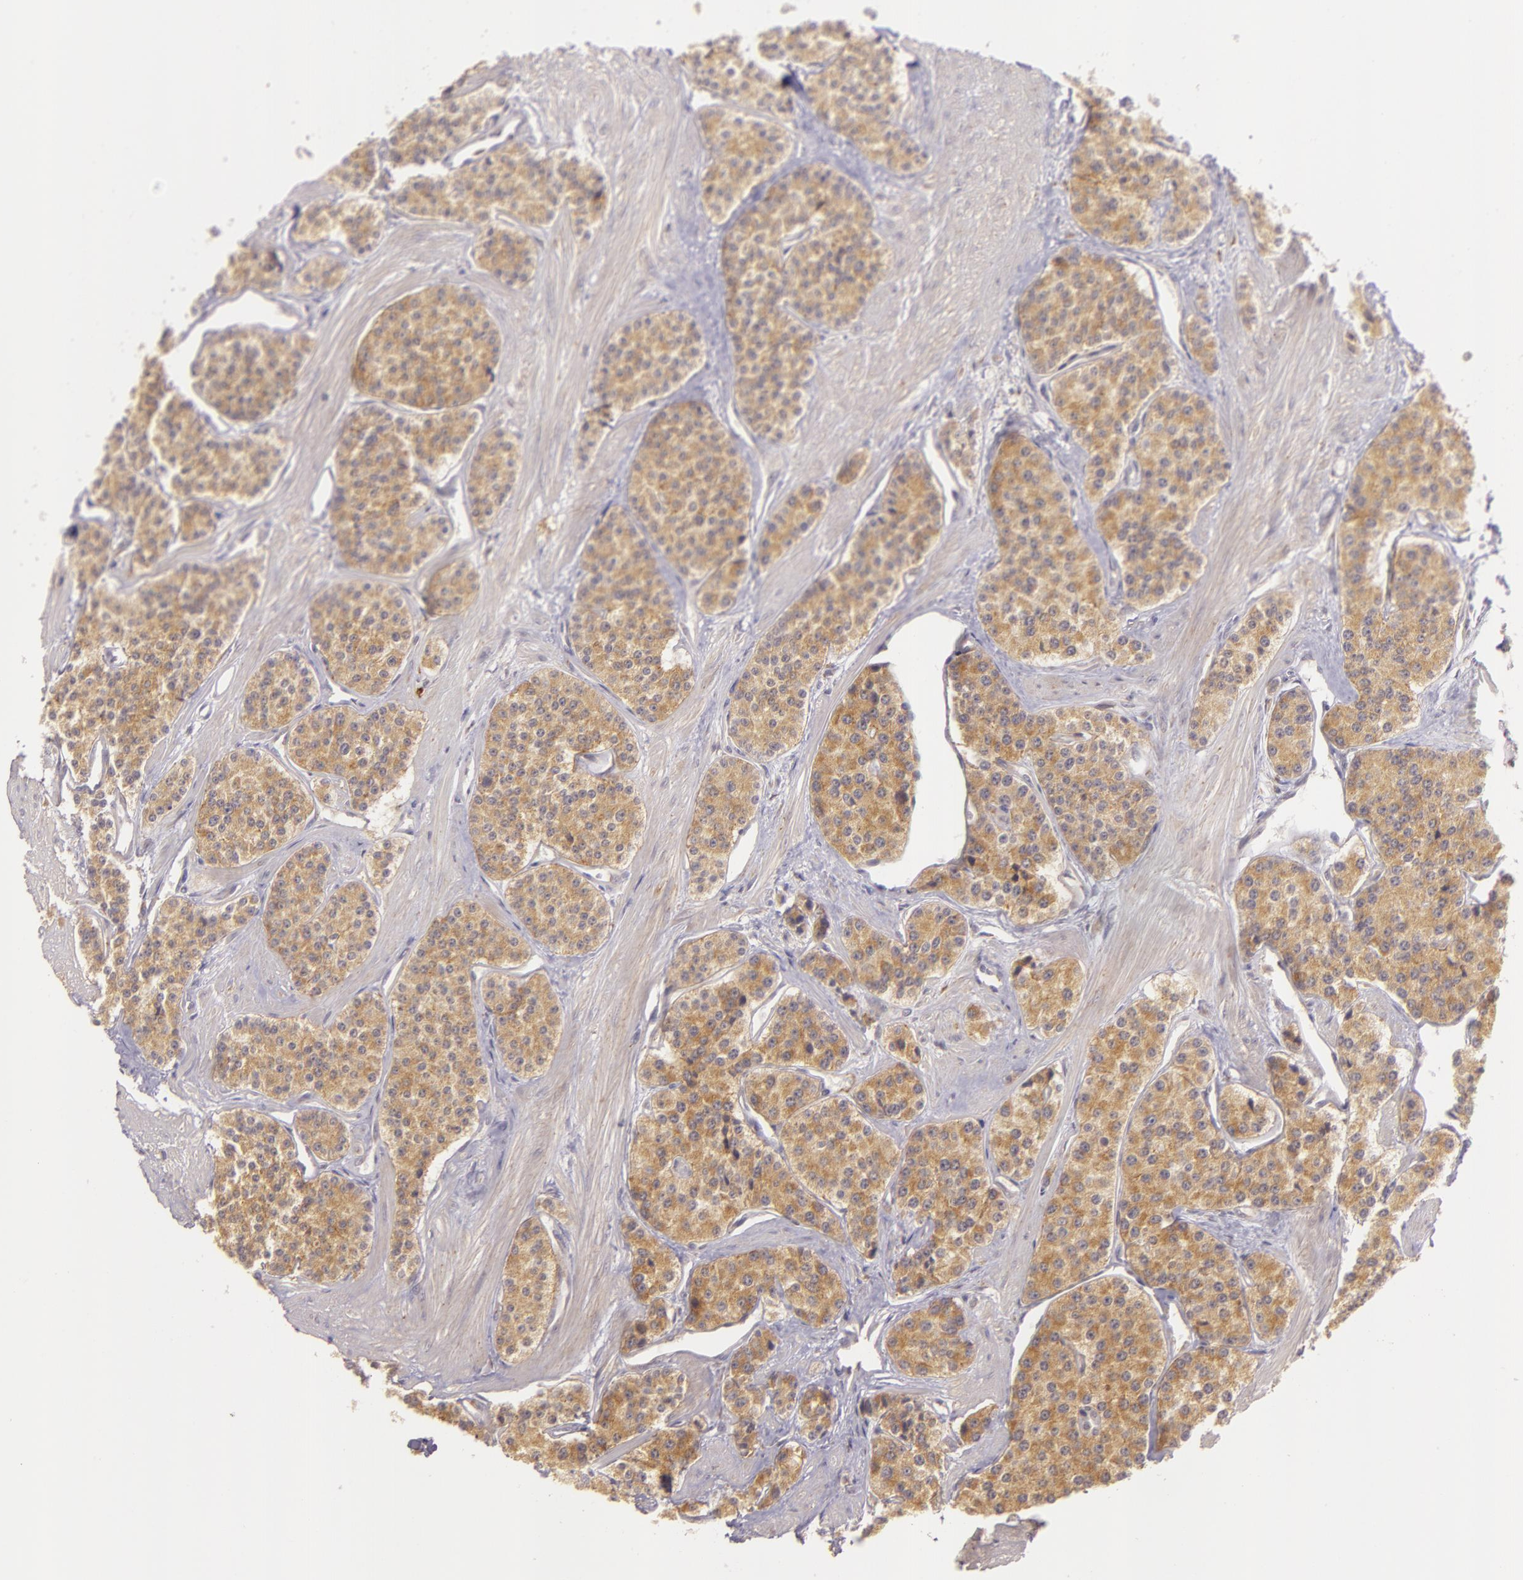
{"staining": {"intensity": "moderate", "quantity": ">75%", "location": "cytoplasmic/membranous"}, "tissue": "carcinoid", "cell_type": "Tumor cells", "image_type": "cancer", "snomed": [{"axis": "morphology", "description": "Carcinoid, malignant, NOS"}, {"axis": "topography", "description": "Stomach"}], "caption": "Protein staining of malignant carcinoid tissue reveals moderate cytoplasmic/membranous expression in about >75% of tumor cells. The staining was performed using DAB (3,3'-diaminobenzidine), with brown indicating positive protein expression. Nuclei are stained blue with hematoxylin.", "gene": "PPP1R3F", "patient": {"sex": "female", "age": 76}}